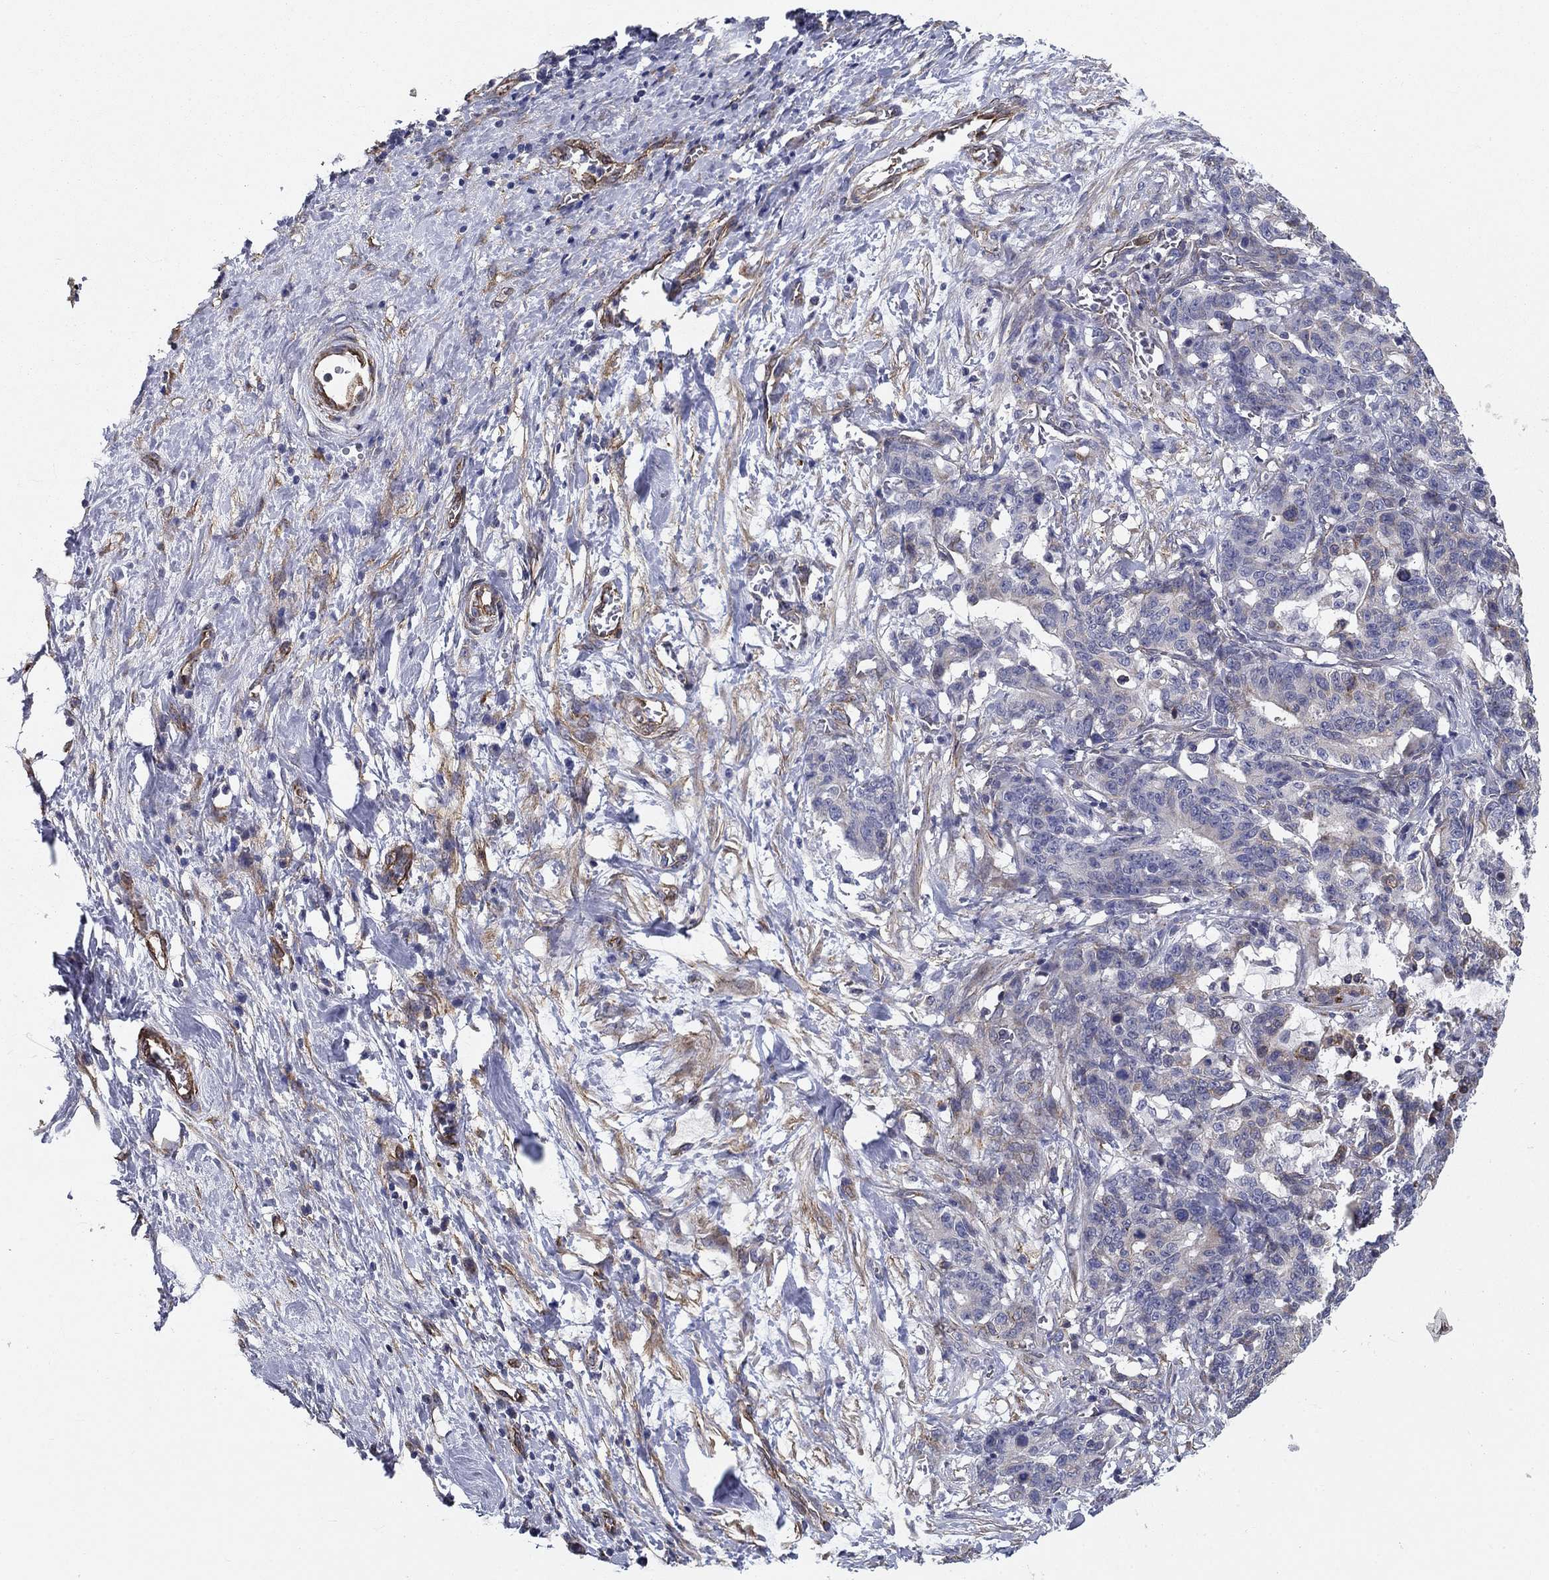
{"staining": {"intensity": "negative", "quantity": "none", "location": "none"}, "tissue": "stomach cancer", "cell_type": "Tumor cells", "image_type": "cancer", "snomed": [{"axis": "morphology", "description": "Normal tissue, NOS"}, {"axis": "morphology", "description": "Adenocarcinoma, NOS"}, {"axis": "topography", "description": "Stomach"}], "caption": "Tumor cells show no significant protein expression in stomach cancer (adenocarcinoma). (Stains: DAB (3,3'-diaminobenzidine) immunohistochemistry with hematoxylin counter stain, Microscopy: brightfield microscopy at high magnification).", "gene": "SYNC", "patient": {"sex": "female", "age": 64}}